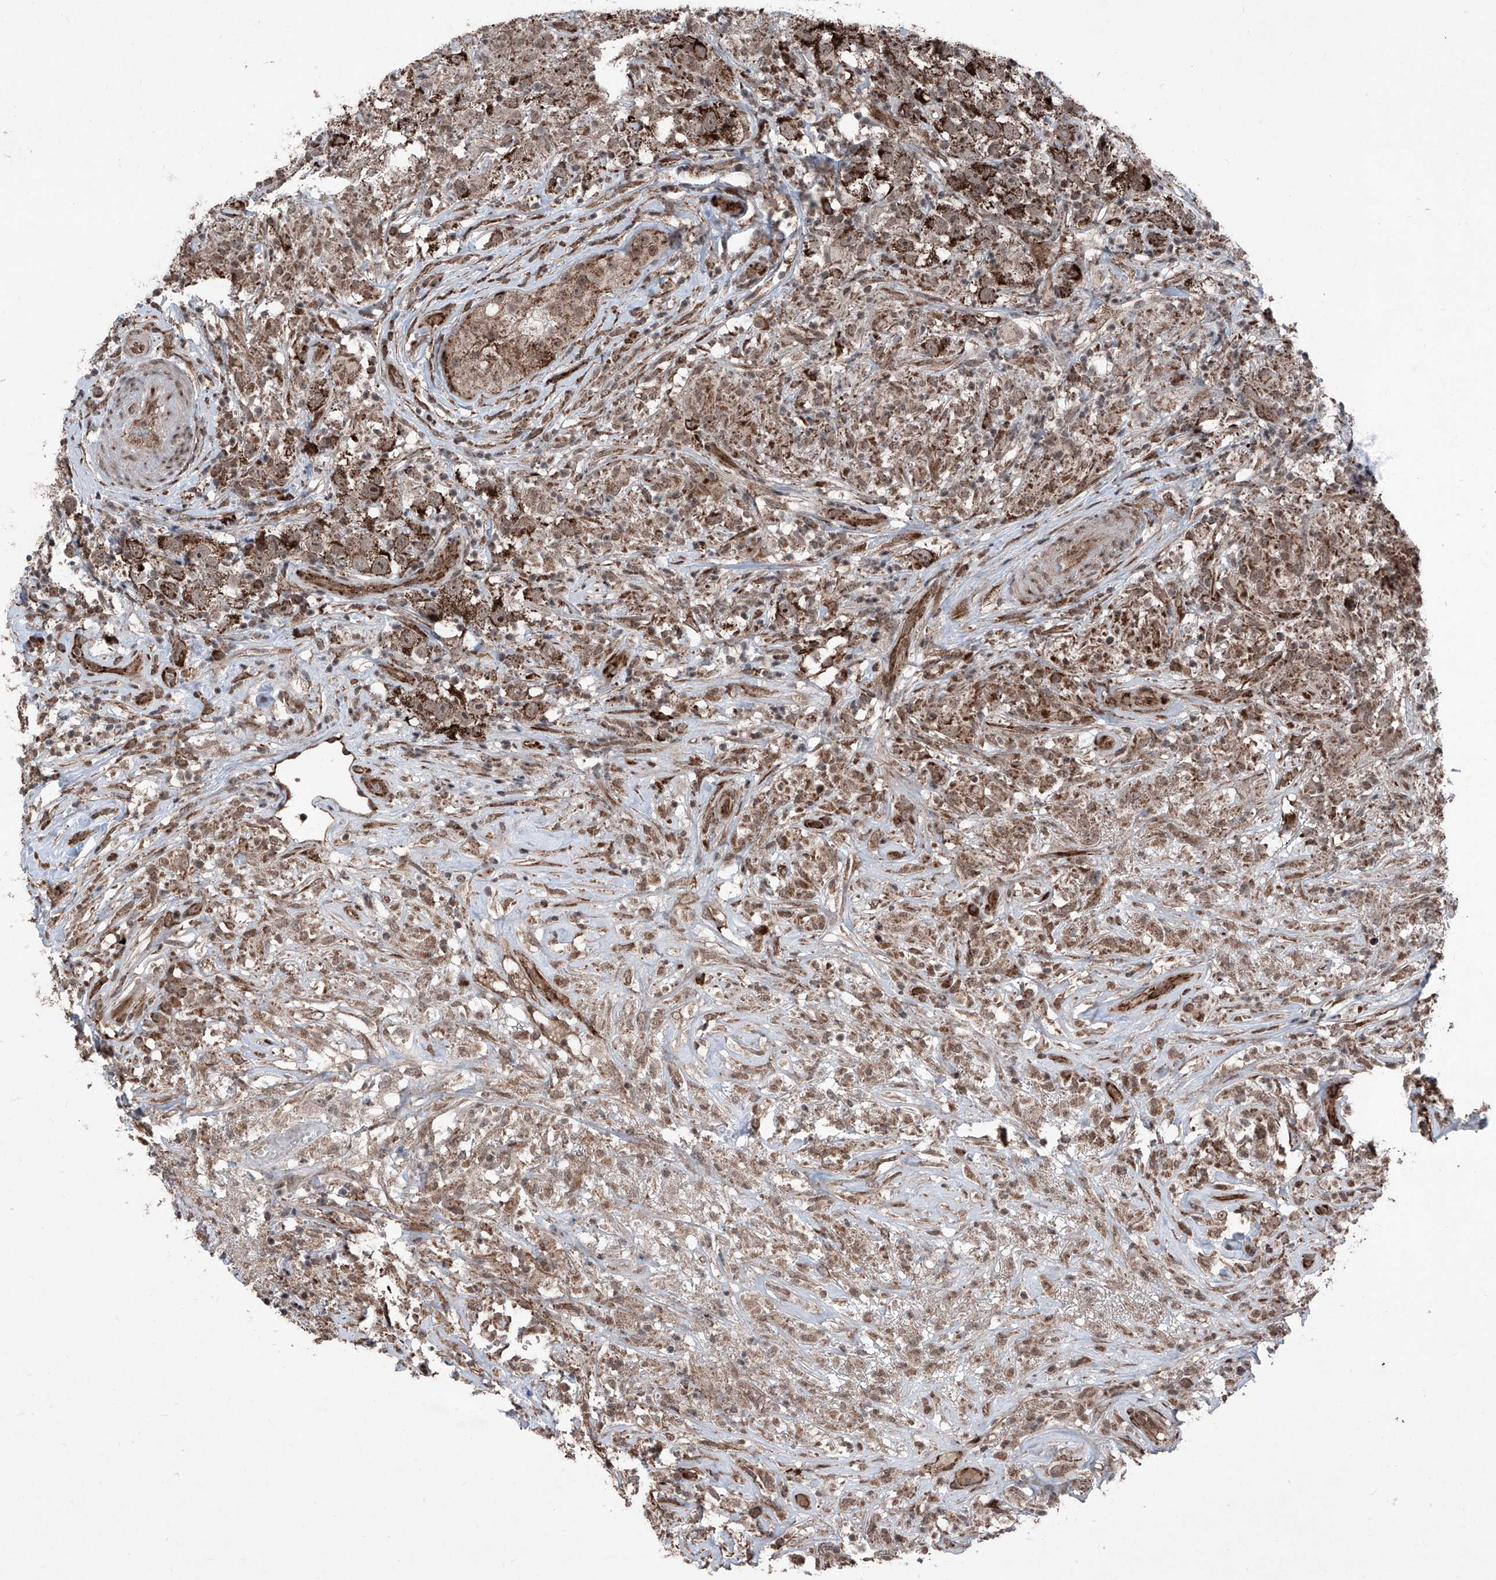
{"staining": {"intensity": "strong", "quantity": ">75%", "location": "cytoplasmic/membranous"}, "tissue": "testis cancer", "cell_type": "Tumor cells", "image_type": "cancer", "snomed": [{"axis": "morphology", "description": "Seminoma, NOS"}, {"axis": "topography", "description": "Testis"}], "caption": "Seminoma (testis) stained with a brown dye exhibits strong cytoplasmic/membranous positive expression in about >75% of tumor cells.", "gene": "COA7", "patient": {"sex": "male", "age": 49}}